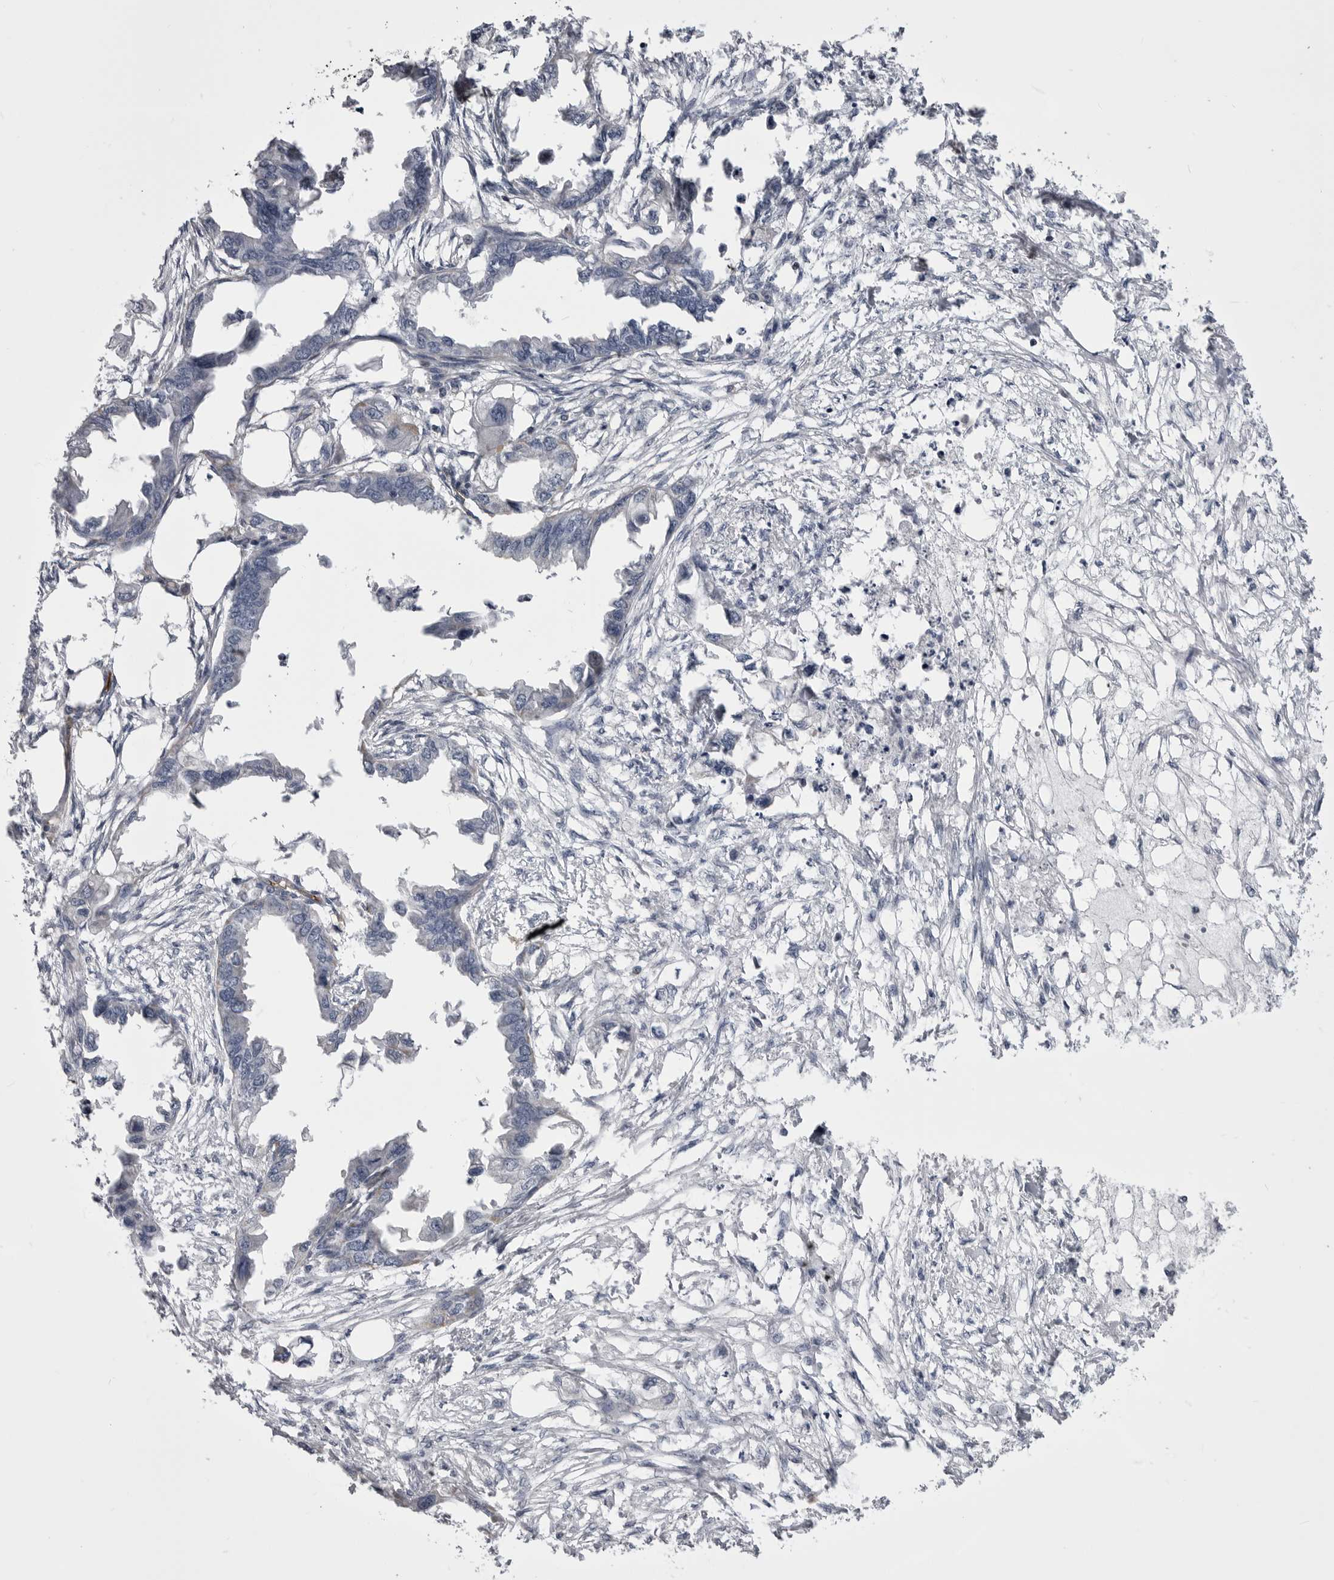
{"staining": {"intensity": "negative", "quantity": "none", "location": "none"}, "tissue": "endometrial cancer", "cell_type": "Tumor cells", "image_type": "cancer", "snomed": [{"axis": "morphology", "description": "Adenocarcinoma, NOS"}, {"axis": "morphology", "description": "Adenocarcinoma, metastatic, NOS"}, {"axis": "topography", "description": "Adipose tissue"}, {"axis": "topography", "description": "Endometrium"}], "caption": "Immunohistochemistry of human adenocarcinoma (endometrial) exhibits no expression in tumor cells.", "gene": "OPLAH", "patient": {"sex": "female", "age": 67}}